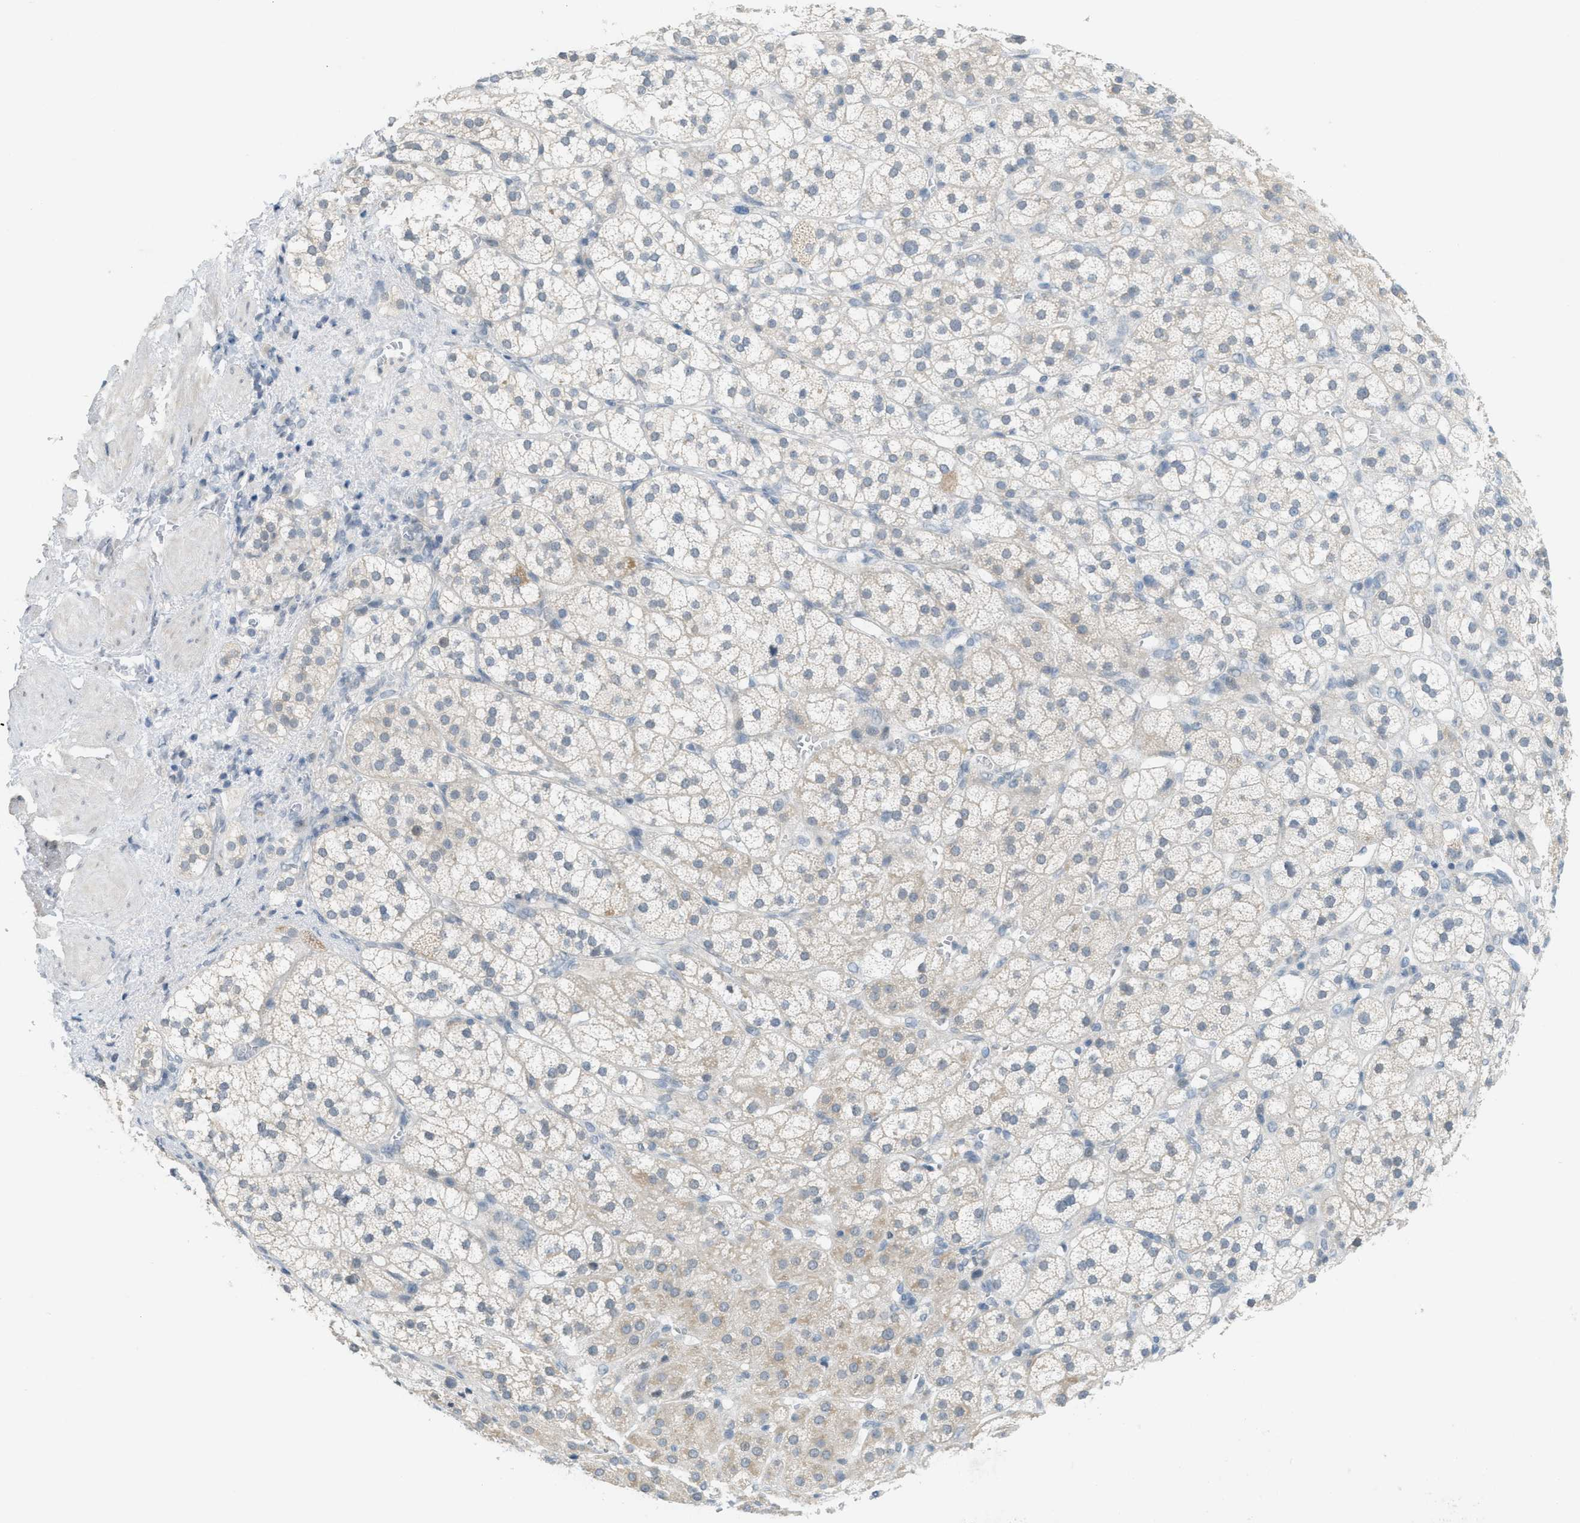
{"staining": {"intensity": "weak", "quantity": "<25%", "location": "cytoplasmic/membranous"}, "tissue": "adrenal gland", "cell_type": "Glandular cells", "image_type": "normal", "snomed": [{"axis": "morphology", "description": "Normal tissue, NOS"}, {"axis": "topography", "description": "Adrenal gland"}], "caption": "Glandular cells are negative for protein expression in benign human adrenal gland. (DAB immunohistochemistry (IHC) with hematoxylin counter stain).", "gene": "TXNDC2", "patient": {"sex": "male", "age": 56}}